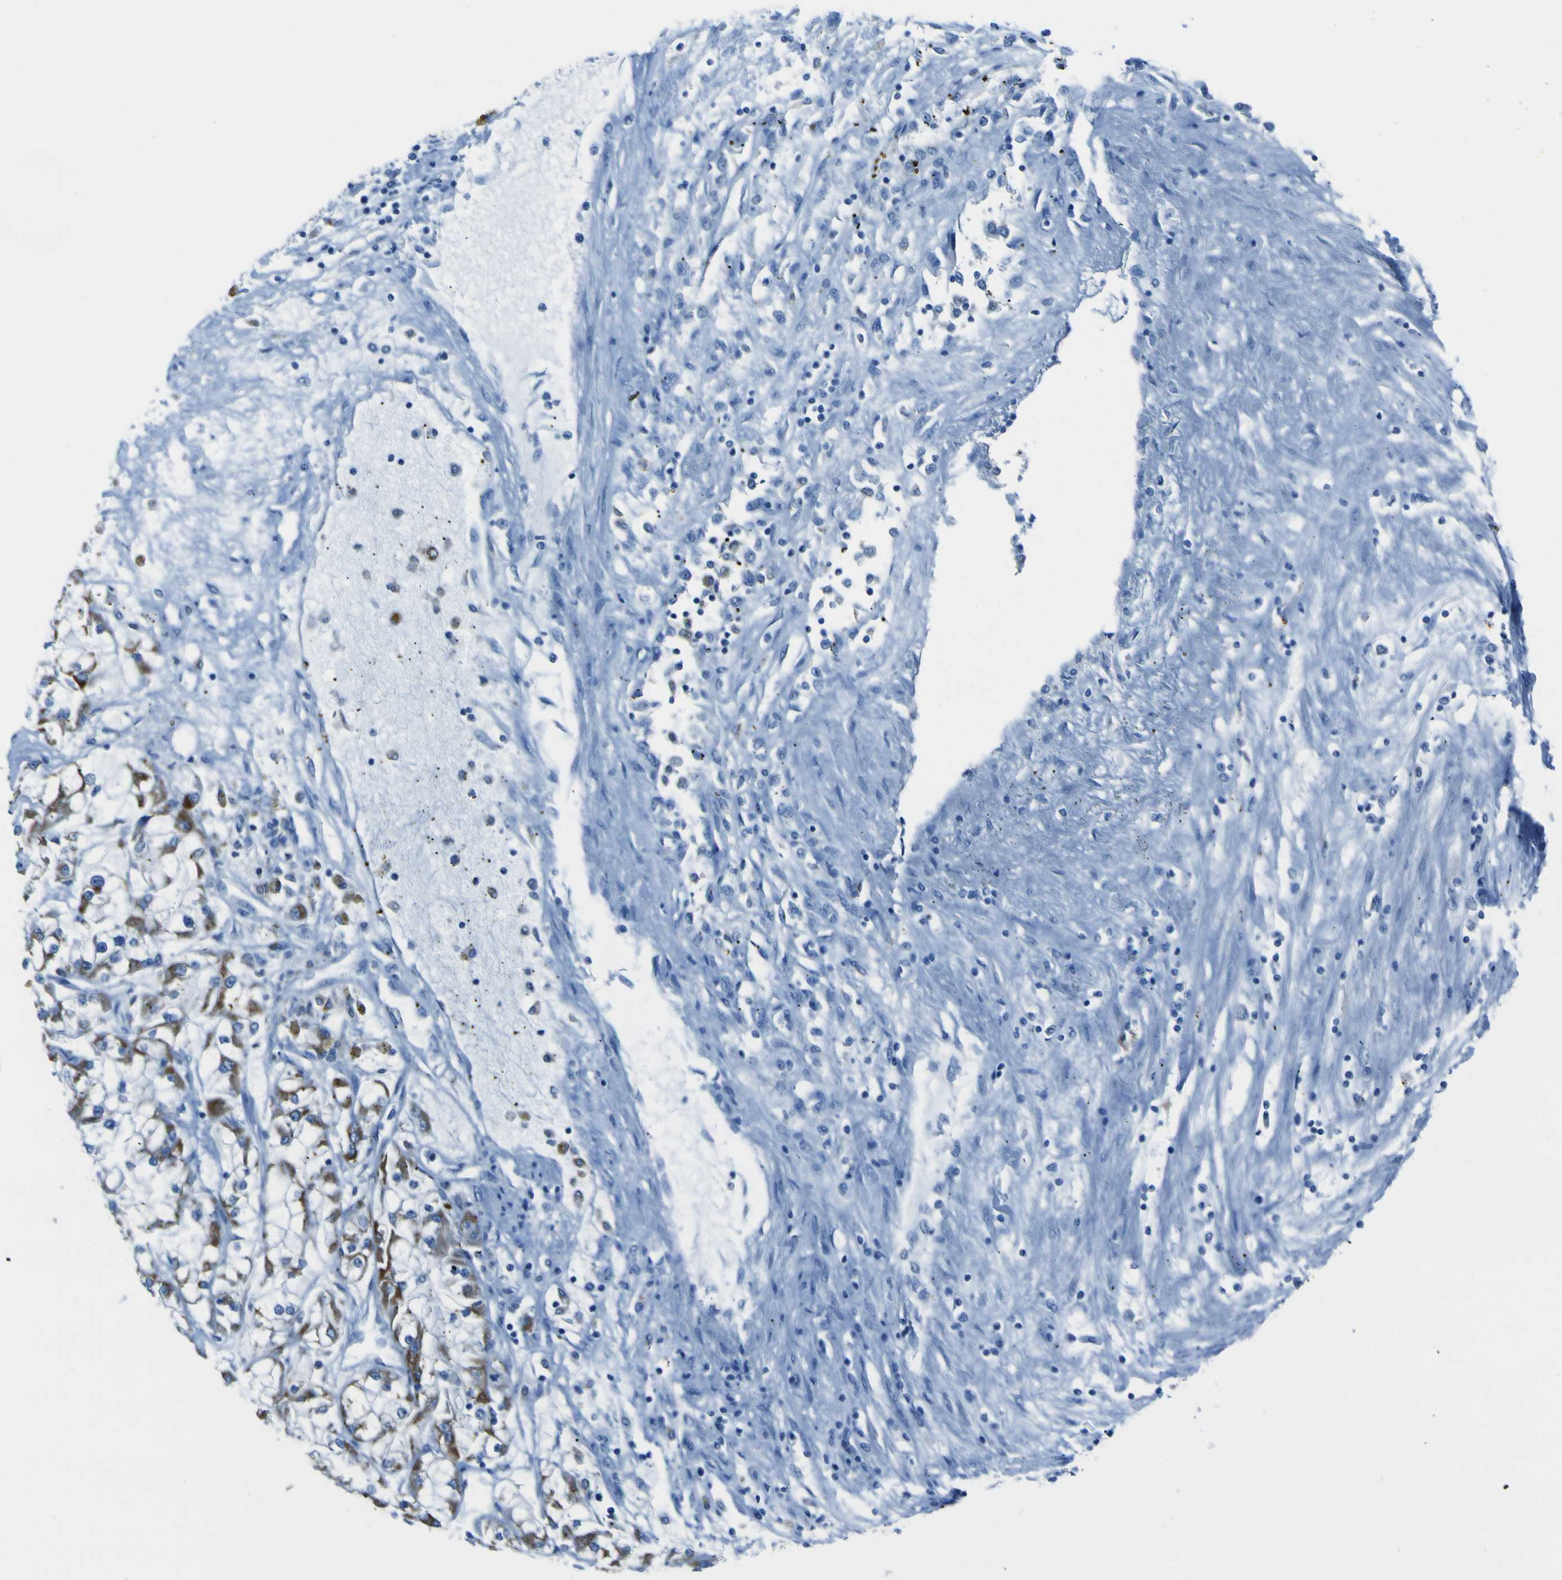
{"staining": {"intensity": "moderate", "quantity": ">75%", "location": "cytoplasmic/membranous"}, "tissue": "renal cancer", "cell_type": "Tumor cells", "image_type": "cancer", "snomed": [{"axis": "morphology", "description": "Adenocarcinoma, NOS"}, {"axis": "topography", "description": "Kidney"}], "caption": "Immunohistochemical staining of human adenocarcinoma (renal) demonstrates medium levels of moderate cytoplasmic/membranous staining in about >75% of tumor cells. The staining is performed using DAB (3,3'-diaminobenzidine) brown chromogen to label protein expression. The nuclei are counter-stained blue using hematoxylin.", "gene": "ACSL1", "patient": {"sex": "female", "age": 52}}